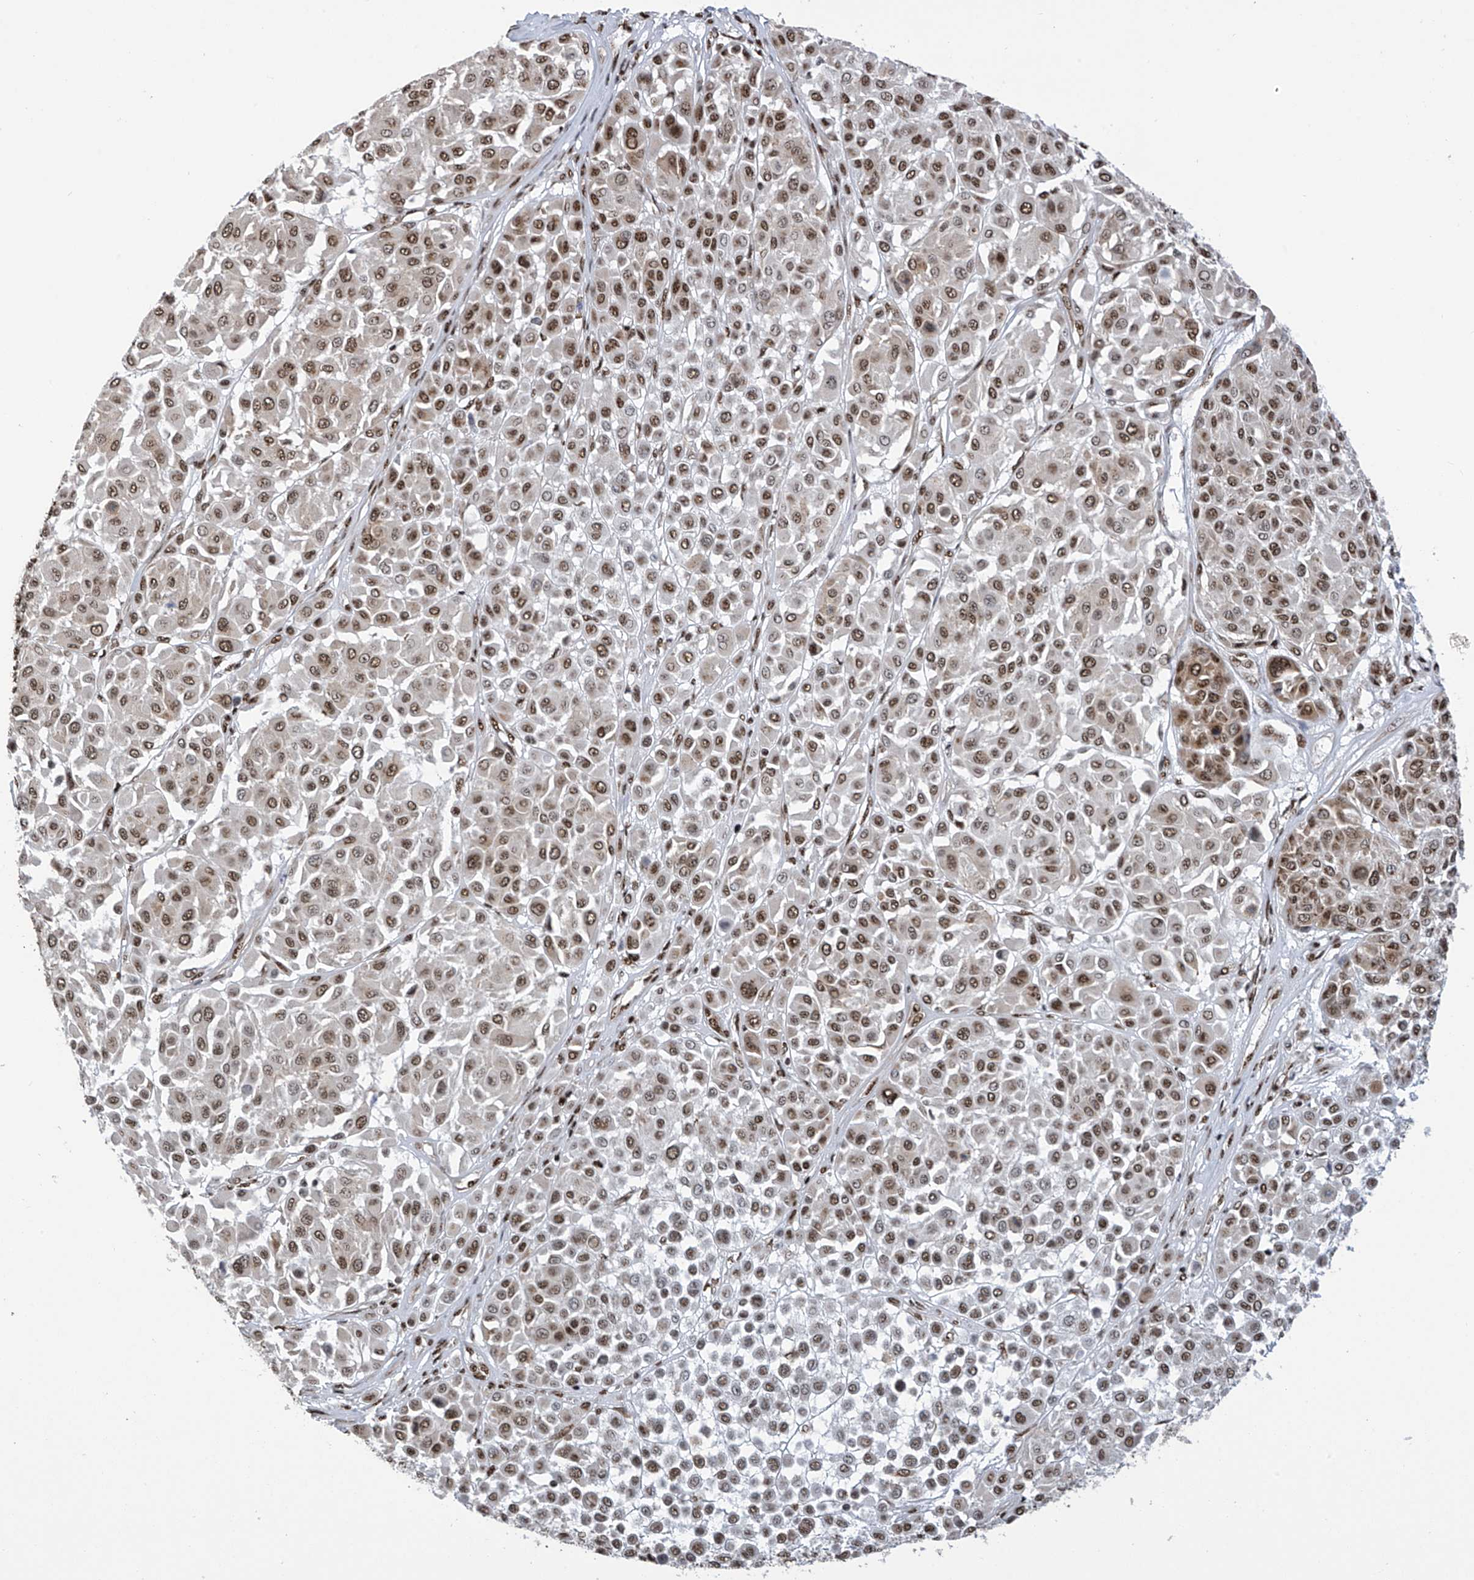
{"staining": {"intensity": "moderate", "quantity": ">75%", "location": "nuclear"}, "tissue": "melanoma", "cell_type": "Tumor cells", "image_type": "cancer", "snomed": [{"axis": "morphology", "description": "Malignant melanoma, Metastatic site"}, {"axis": "topography", "description": "Soft tissue"}], "caption": "This is a photomicrograph of immunohistochemistry staining of malignant melanoma (metastatic site), which shows moderate positivity in the nuclear of tumor cells.", "gene": "APLF", "patient": {"sex": "male", "age": 41}}